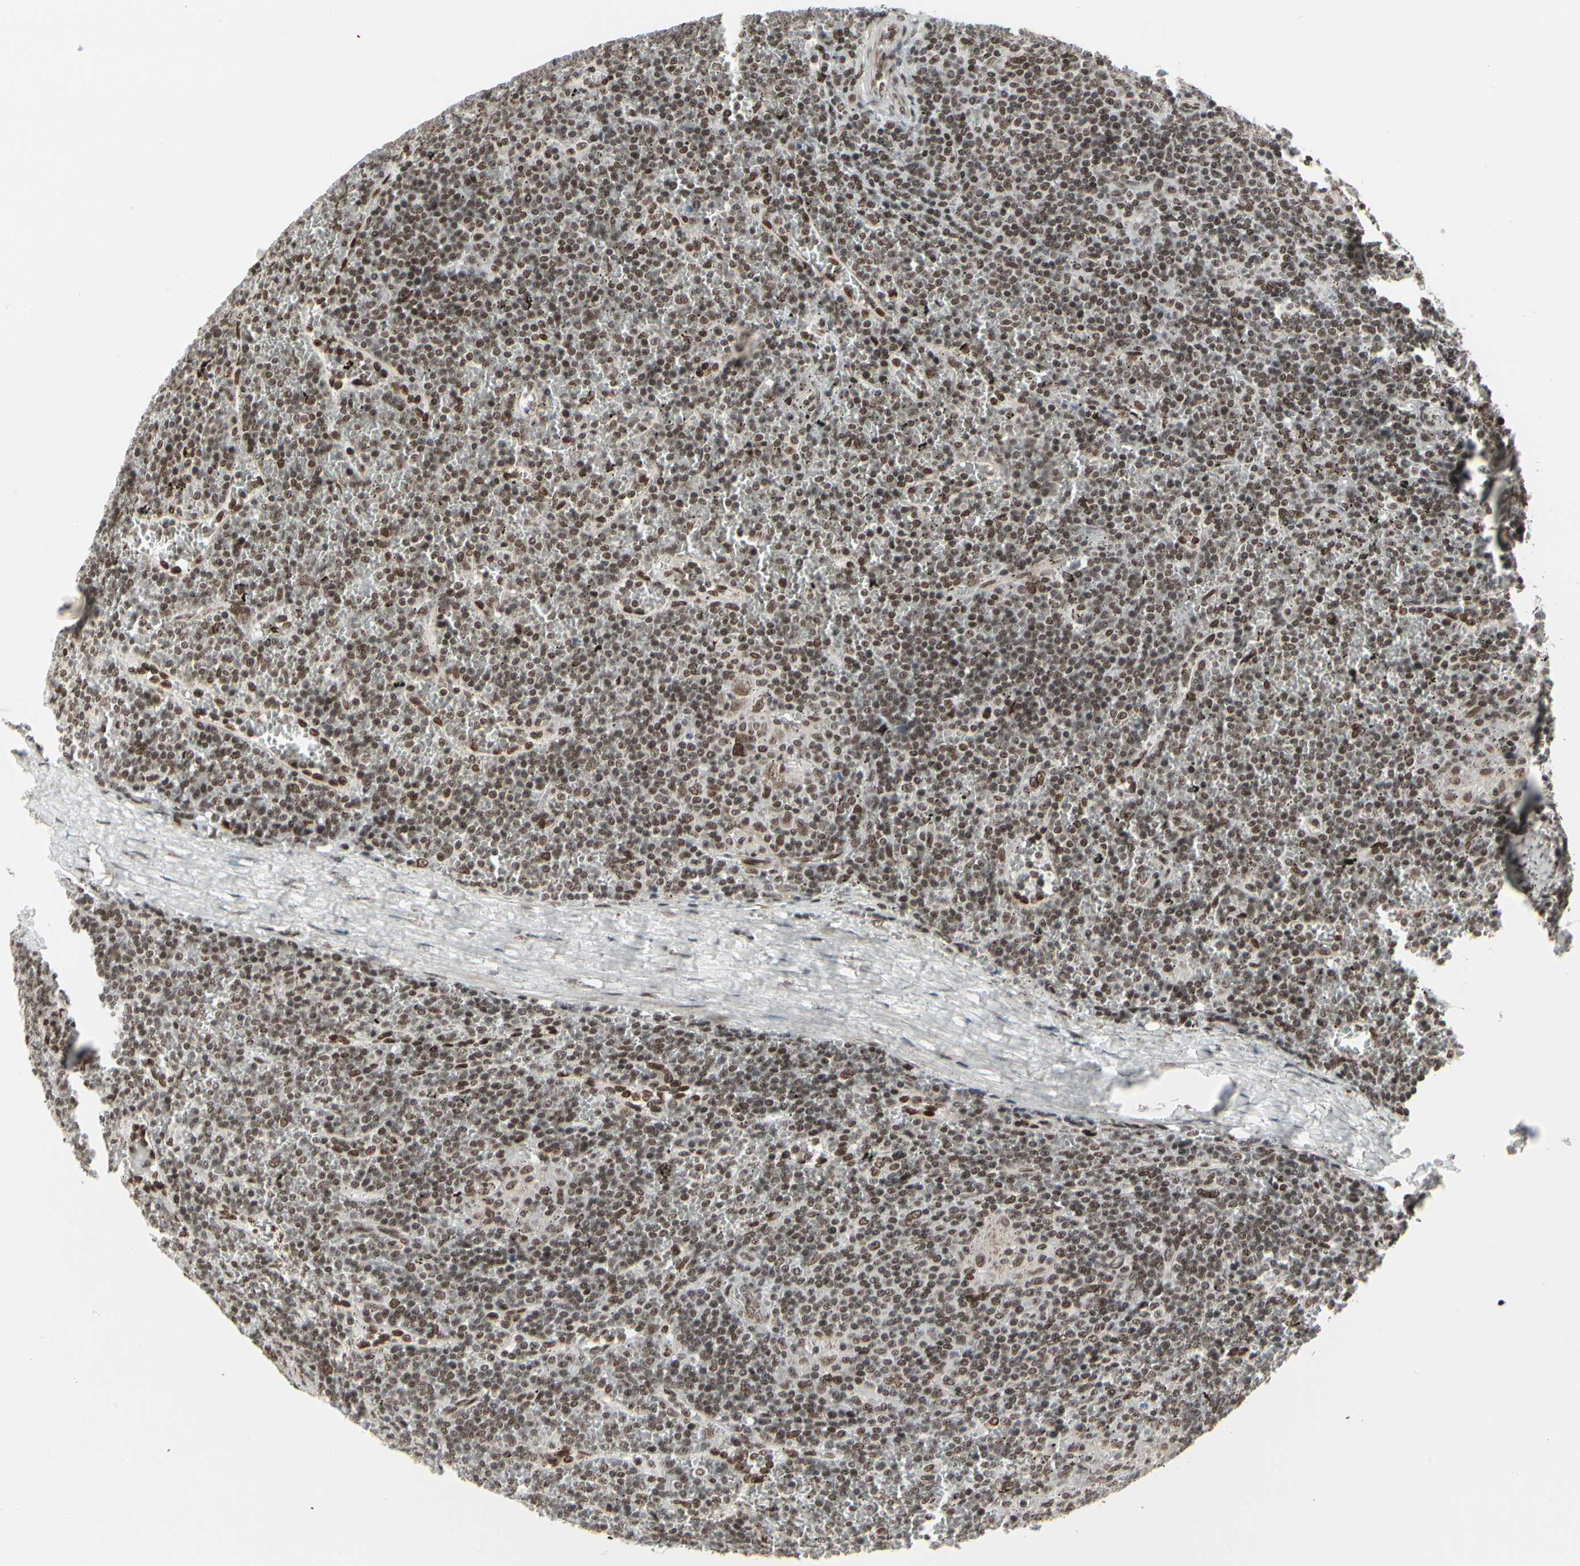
{"staining": {"intensity": "moderate", "quantity": ">75%", "location": "nuclear"}, "tissue": "lymphoma", "cell_type": "Tumor cells", "image_type": "cancer", "snomed": [{"axis": "morphology", "description": "Malignant lymphoma, non-Hodgkin's type, Low grade"}, {"axis": "topography", "description": "Spleen"}], "caption": "A high-resolution photomicrograph shows immunohistochemistry staining of lymphoma, which displays moderate nuclear expression in approximately >75% of tumor cells.", "gene": "HMG20A", "patient": {"sex": "female", "age": 19}}